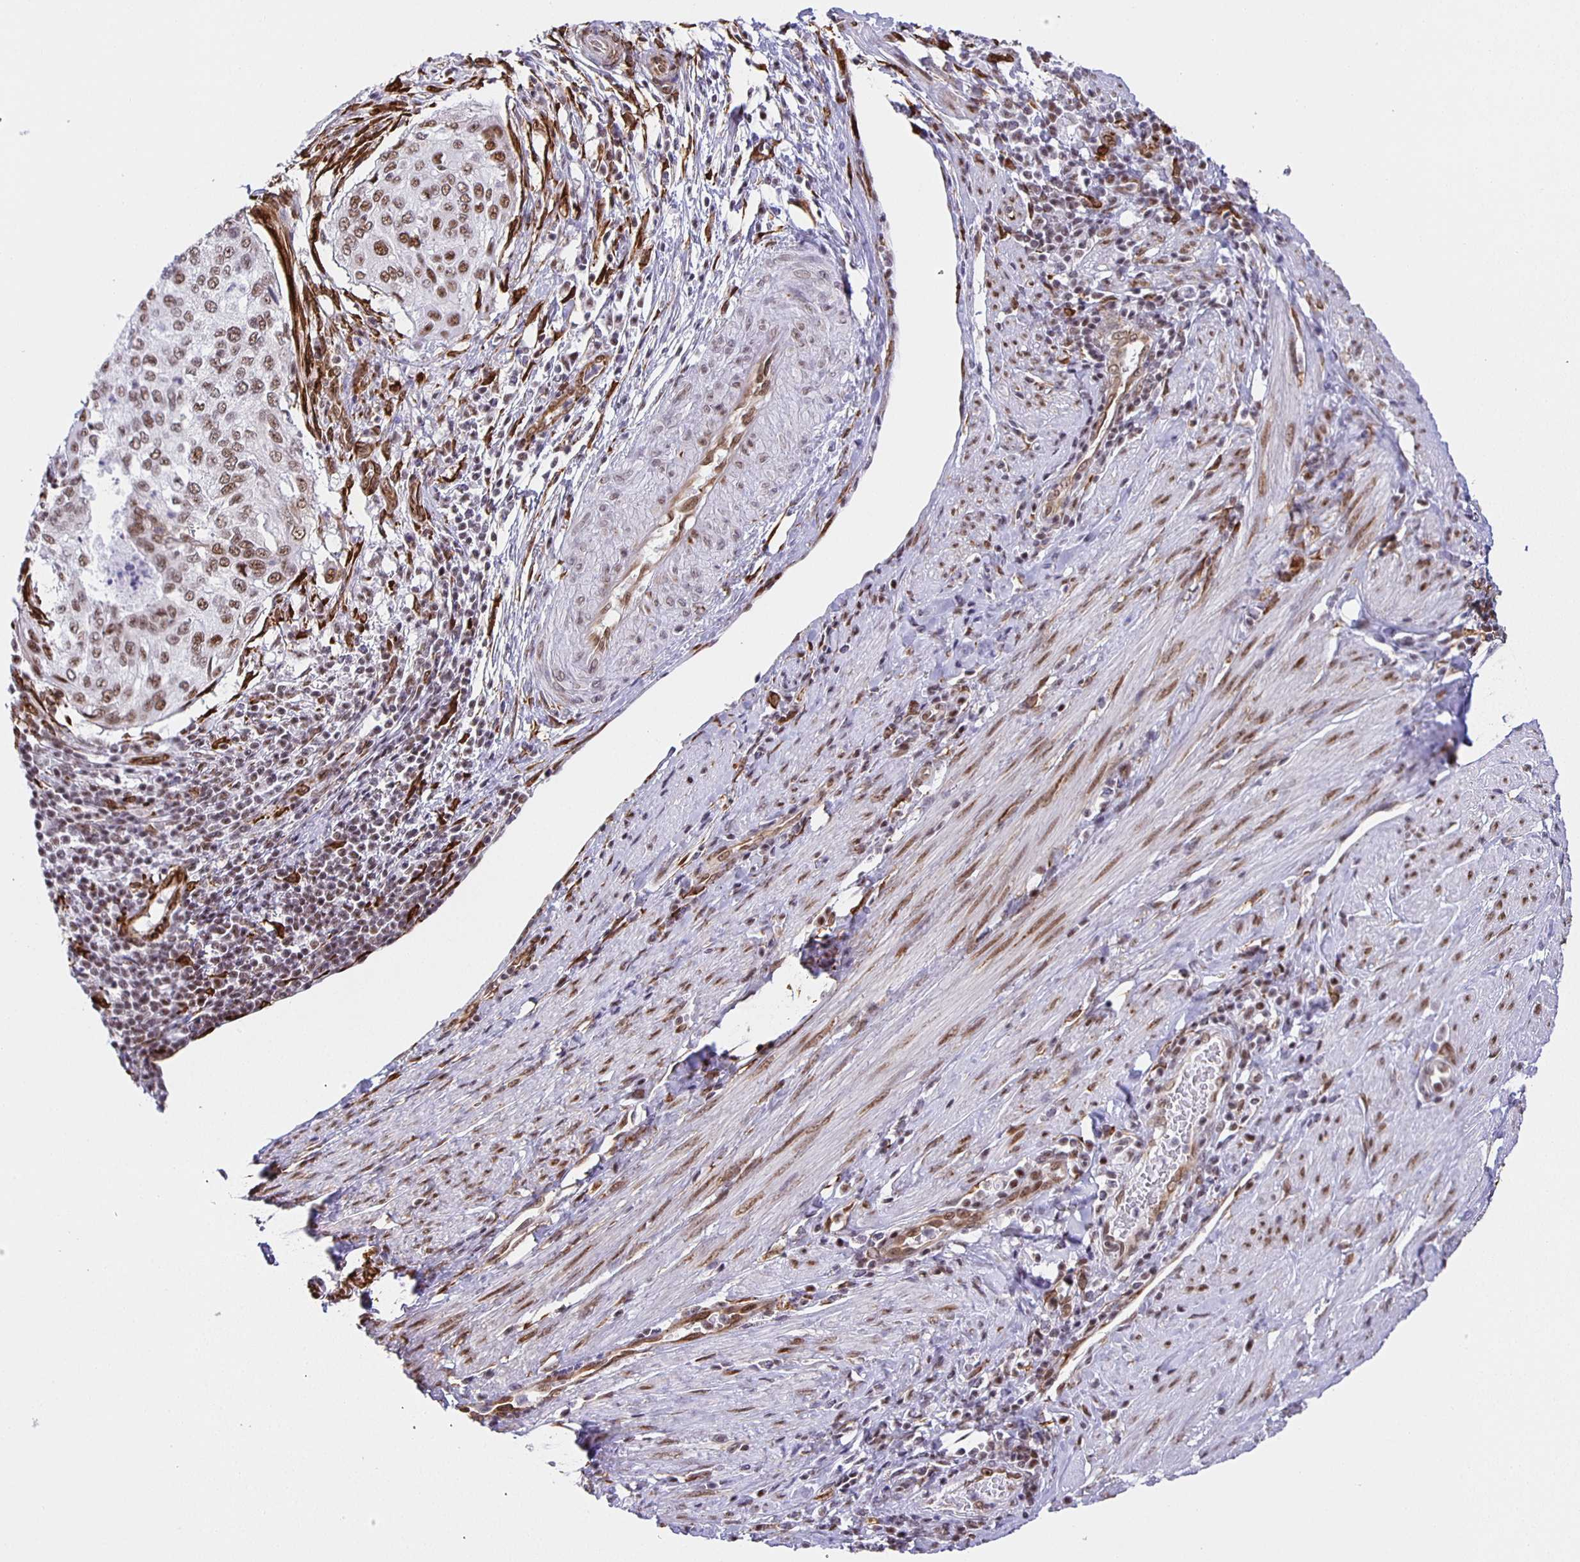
{"staining": {"intensity": "moderate", "quantity": ">75%", "location": "nuclear"}, "tissue": "cervical cancer", "cell_type": "Tumor cells", "image_type": "cancer", "snomed": [{"axis": "morphology", "description": "Squamous cell carcinoma, NOS"}, {"axis": "topography", "description": "Cervix"}], "caption": "Immunohistochemistry micrograph of neoplastic tissue: squamous cell carcinoma (cervical) stained using immunohistochemistry (IHC) exhibits medium levels of moderate protein expression localized specifically in the nuclear of tumor cells, appearing as a nuclear brown color.", "gene": "ZRANB2", "patient": {"sex": "female", "age": 38}}